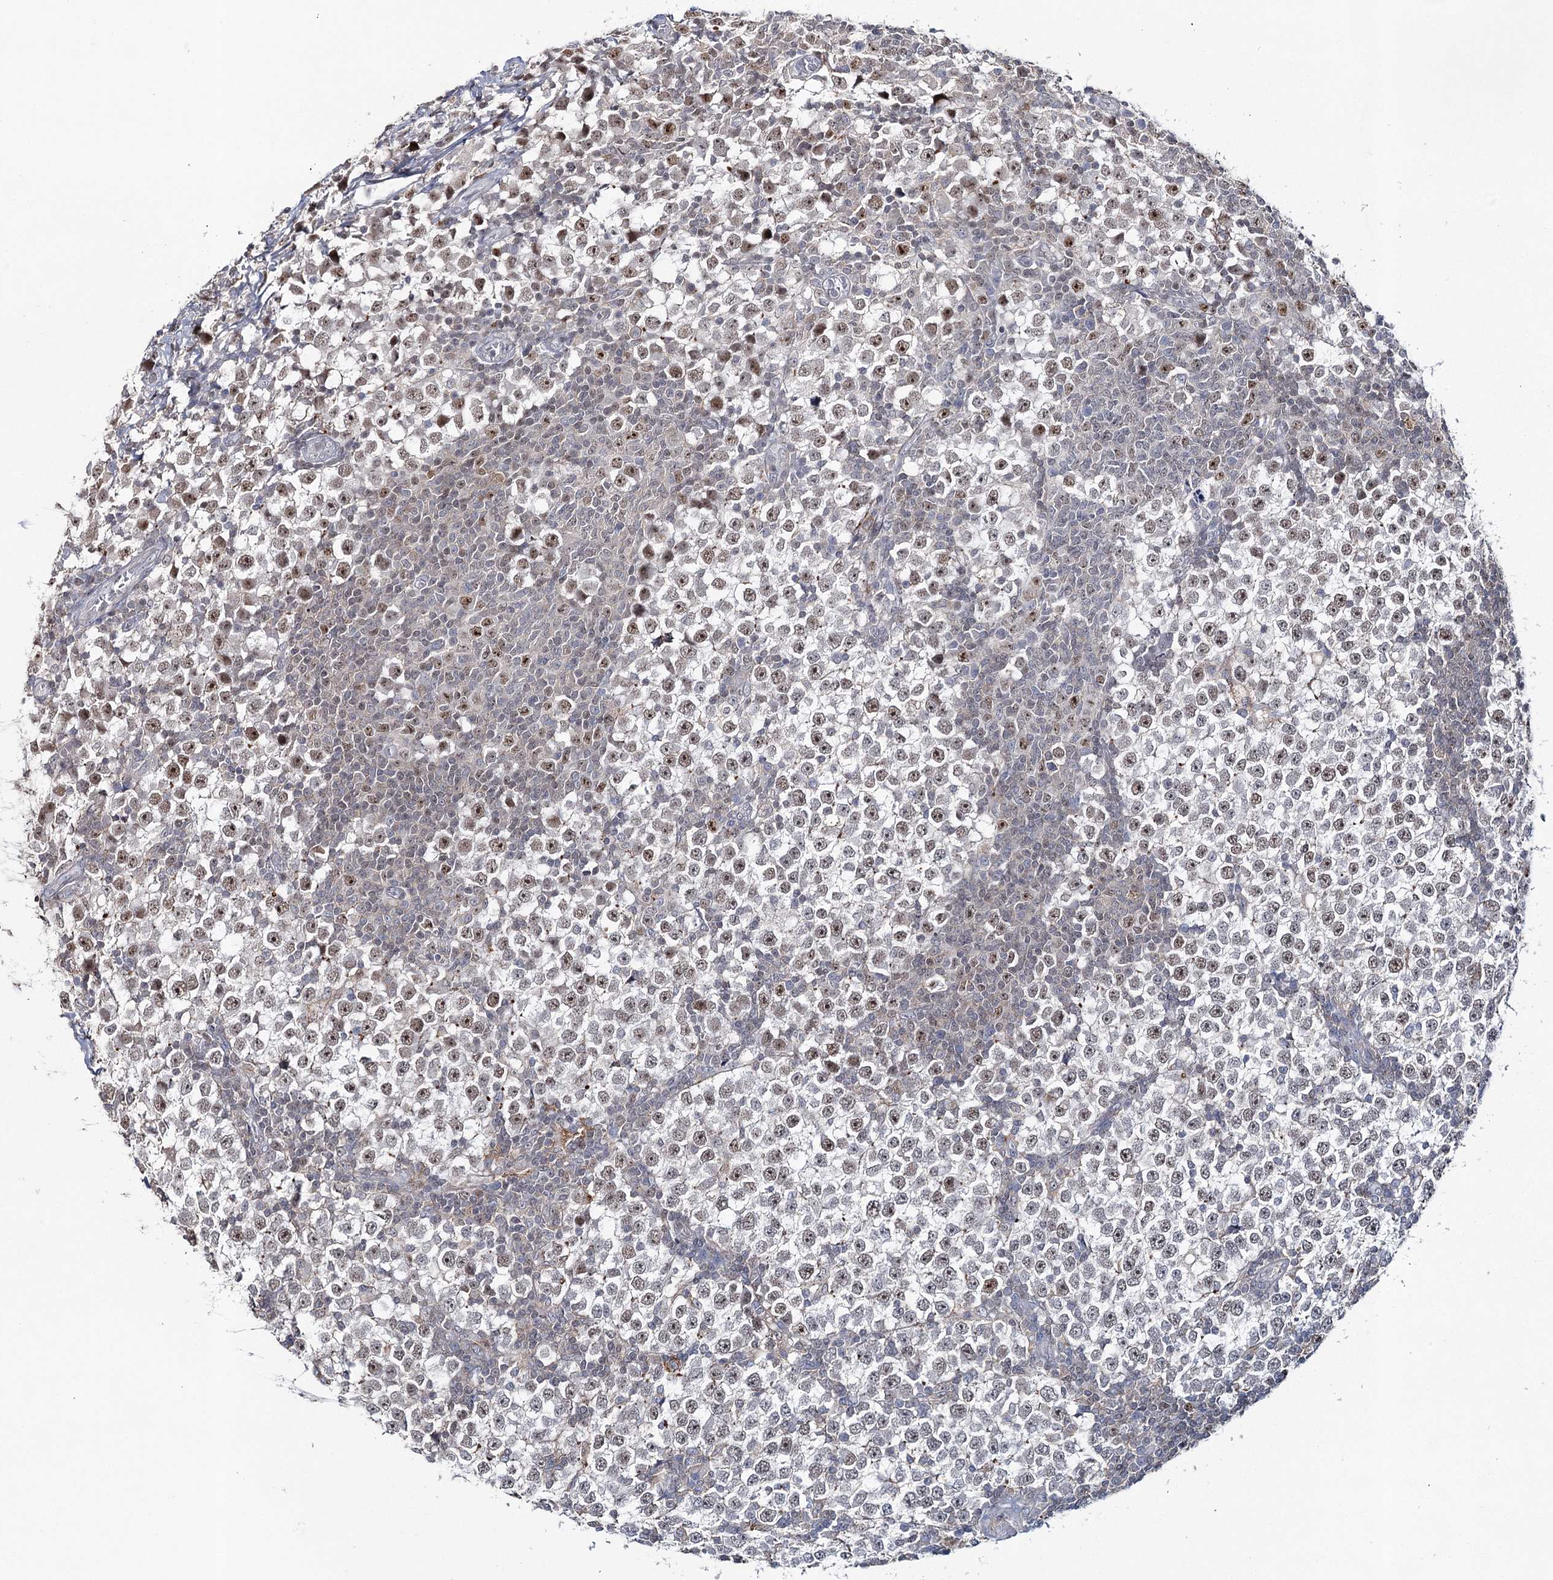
{"staining": {"intensity": "moderate", "quantity": "<25%", "location": "nuclear"}, "tissue": "testis cancer", "cell_type": "Tumor cells", "image_type": "cancer", "snomed": [{"axis": "morphology", "description": "Seminoma, NOS"}, {"axis": "topography", "description": "Testis"}], "caption": "Immunohistochemistry photomicrograph of testis cancer (seminoma) stained for a protein (brown), which displays low levels of moderate nuclear staining in about <25% of tumor cells.", "gene": "ZC3H8", "patient": {"sex": "male", "age": 65}}